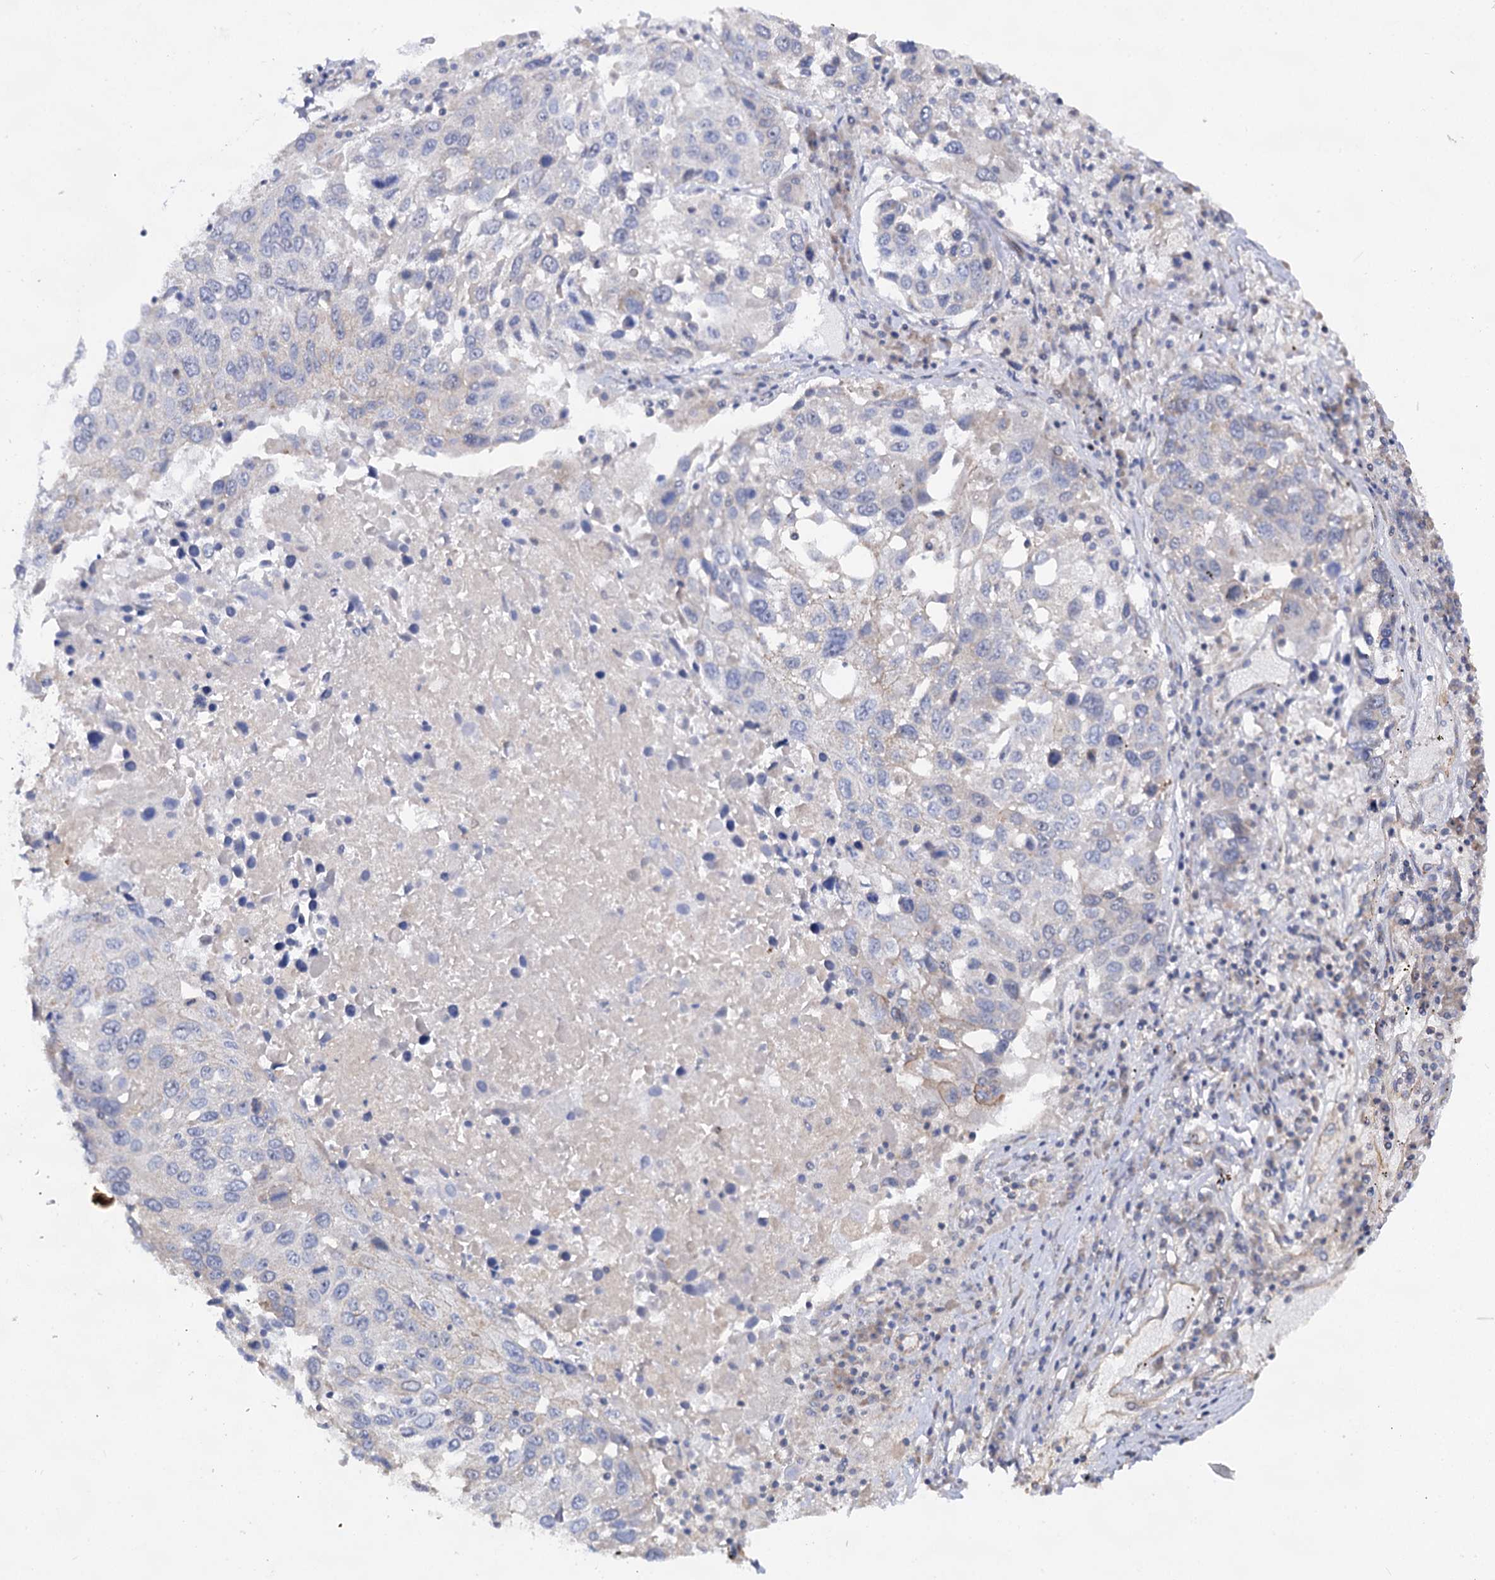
{"staining": {"intensity": "negative", "quantity": "none", "location": "none"}, "tissue": "lung cancer", "cell_type": "Tumor cells", "image_type": "cancer", "snomed": [{"axis": "morphology", "description": "Squamous cell carcinoma, NOS"}, {"axis": "topography", "description": "Lung"}], "caption": "Protein analysis of lung squamous cell carcinoma shows no significant staining in tumor cells.", "gene": "ABLIM1", "patient": {"sex": "male", "age": 65}}